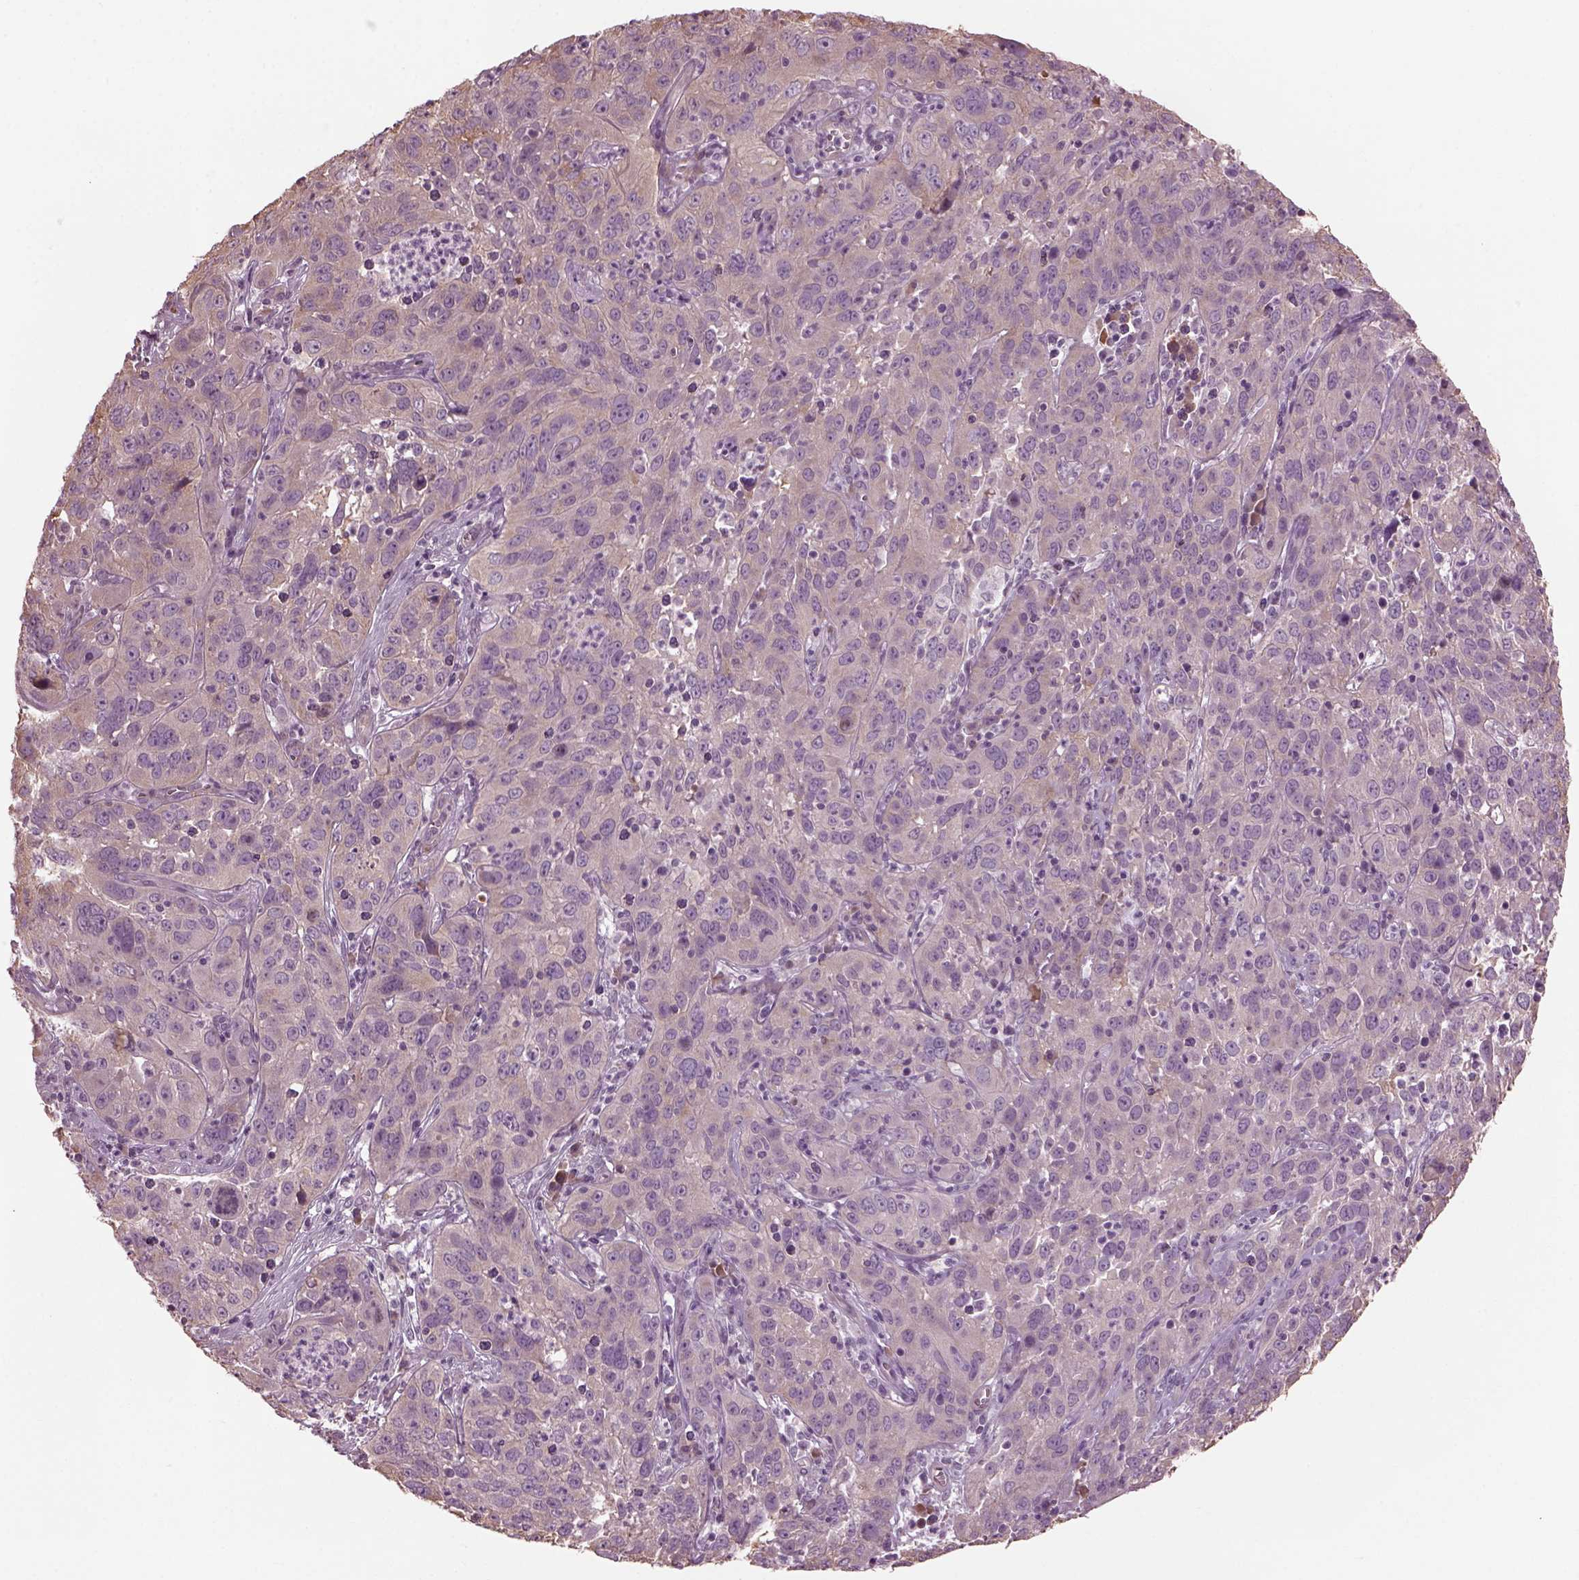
{"staining": {"intensity": "weak", "quantity": "<25%", "location": "cytoplasmic/membranous"}, "tissue": "cervical cancer", "cell_type": "Tumor cells", "image_type": "cancer", "snomed": [{"axis": "morphology", "description": "Squamous cell carcinoma, NOS"}, {"axis": "topography", "description": "Cervix"}], "caption": "This is an IHC histopathology image of cervical cancer. There is no staining in tumor cells.", "gene": "CABP5", "patient": {"sex": "female", "age": 32}}